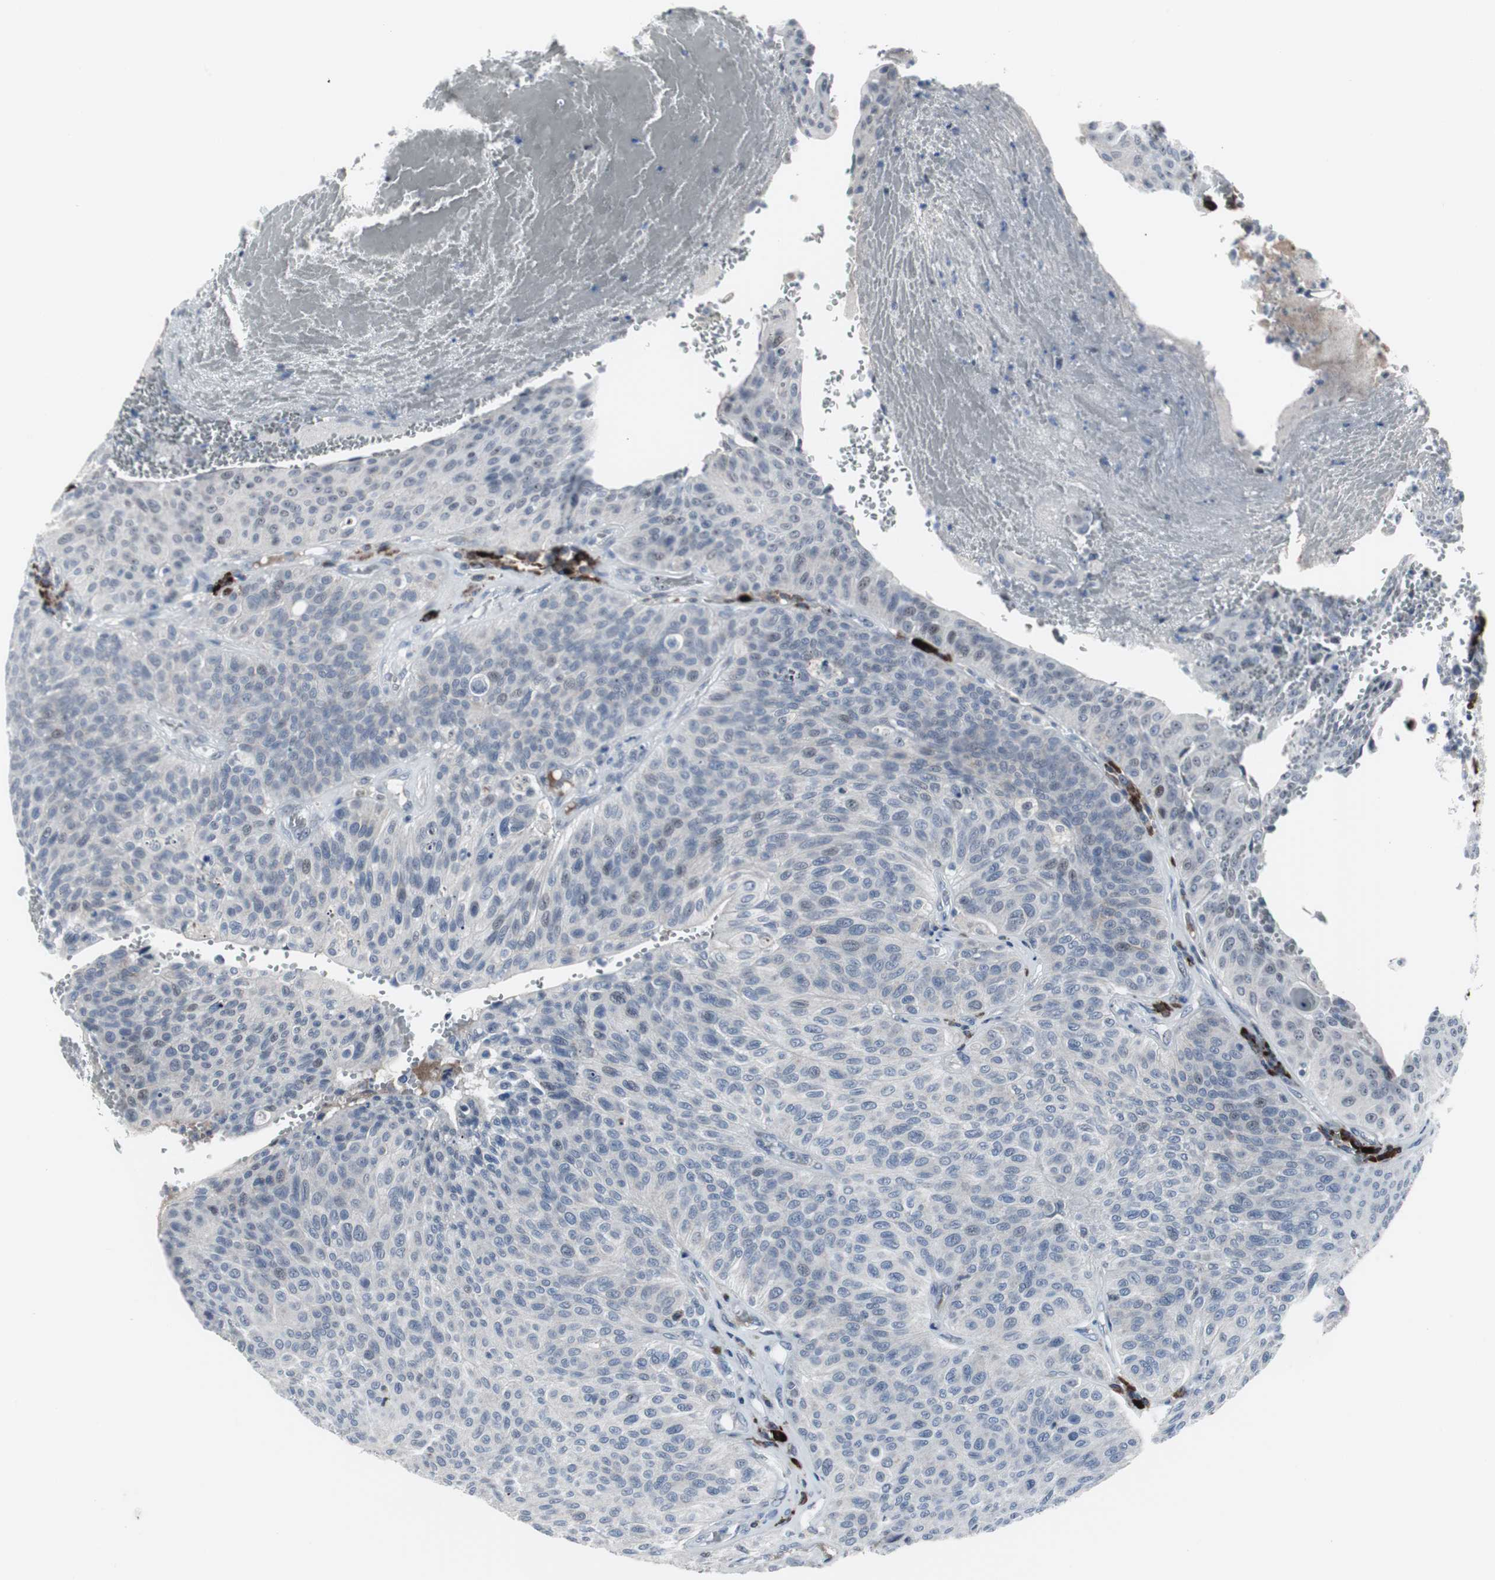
{"staining": {"intensity": "negative", "quantity": "none", "location": "none"}, "tissue": "urothelial cancer", "cell_type": "Tumor cells", "image_type": "cancer", "snomed": [{"axis": "morphology", "description": "Urothelial carcinoma, High grade"}, {"axis": "topography", "description": "Urinary bladder"}], "caption": "Tumor cells show no significant protein expression in urothelial carcinoma (high-grade). Brightfield microscopy of immunohistochemistry (IHC) stained with DAB (brown) and hematoxylin (blue), captured at high magnification.", "gene": "DOK1", "patient": {"sex": "male", "age": 66}}